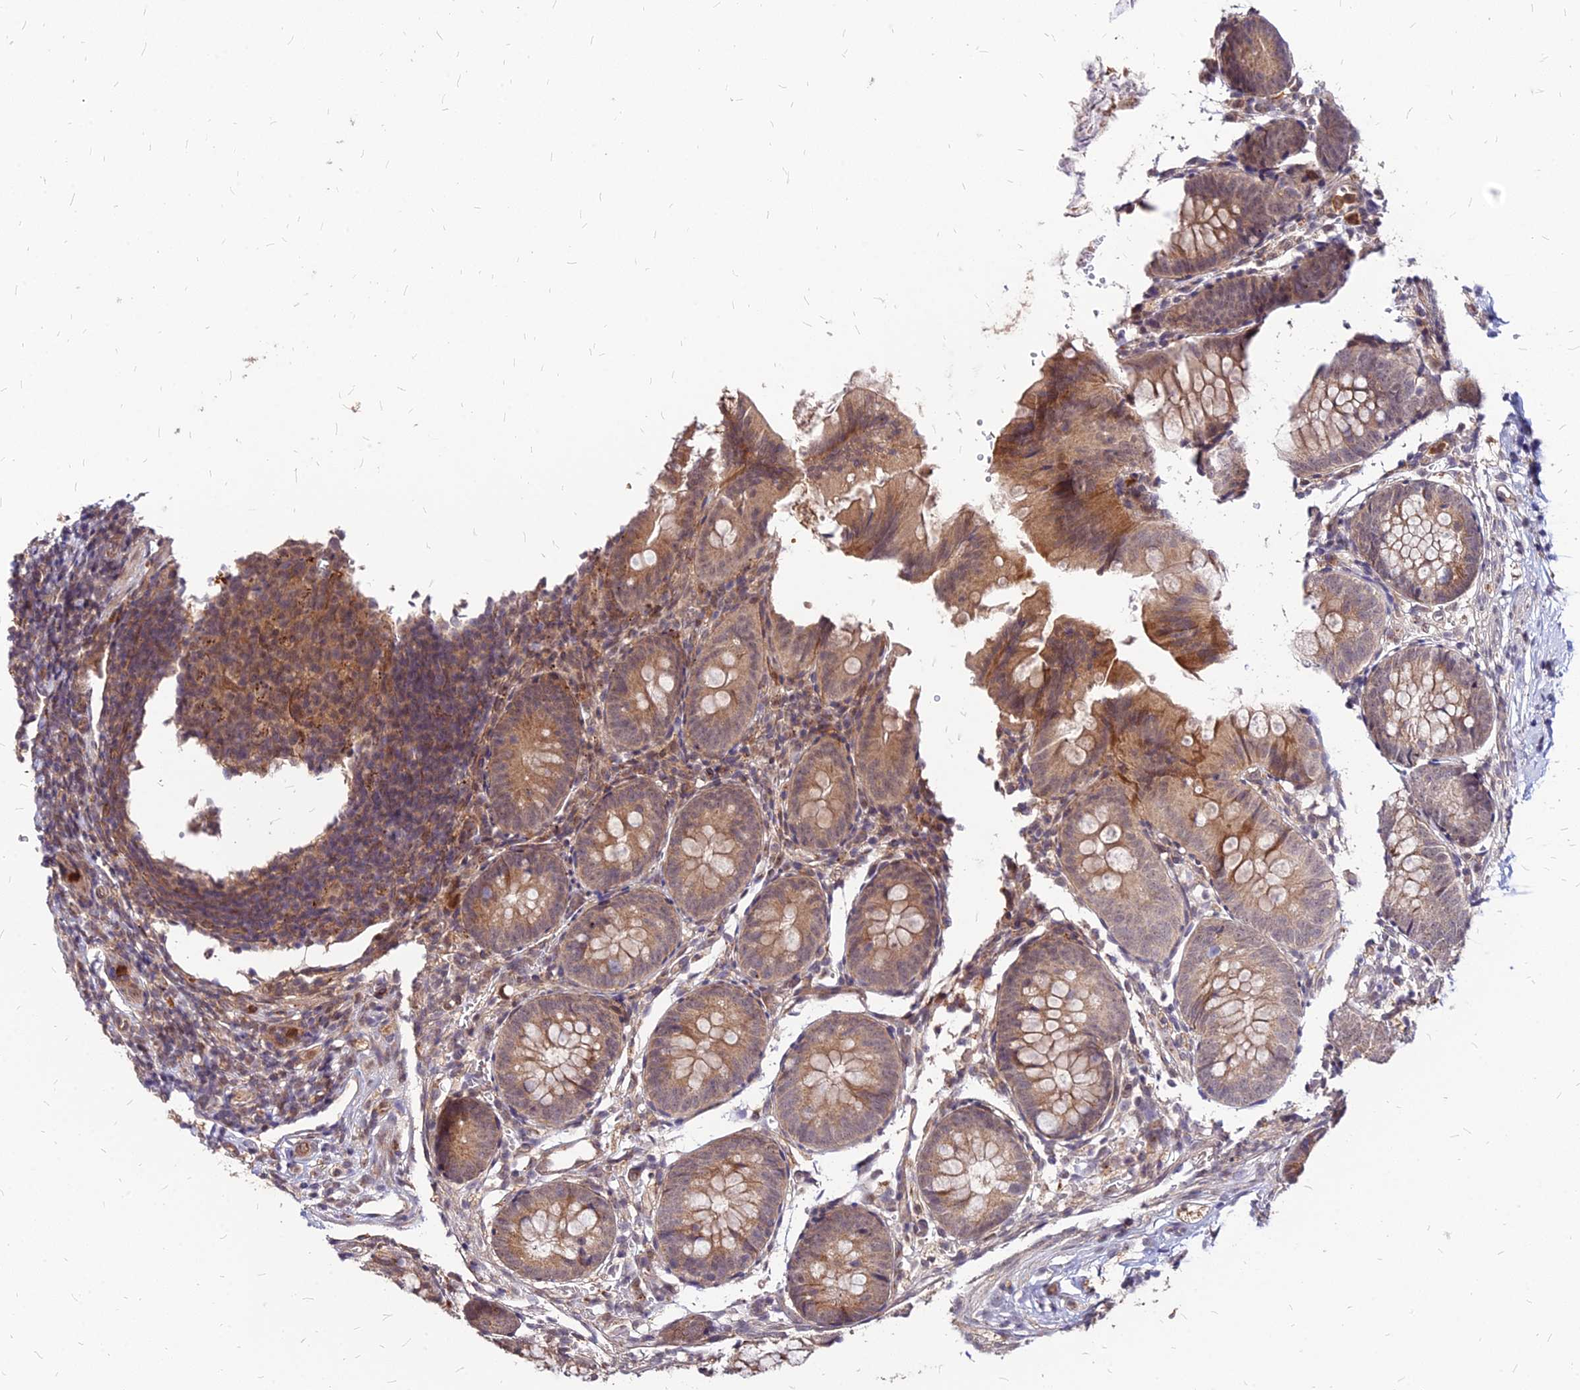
{"staining": {"intensity": "moderate", "quantity": ">75%", "location": "cytoplasmic/membranous"}, "tissue": "appendix", "cell_type": "Glandular cells", "image_type": "normal", "snomed": [{"axis": "morphology", "description": "Normal tissue, NOS"}, {"axis": "topography", "description": "Appendix"}], "caption": "Glandular cells show moderate cytoplasmic/membranous positivity in about >75% of cells in unremarkable appendix.", "gene": "APBA3", "patient": {"sex": "male", "age": 1}}